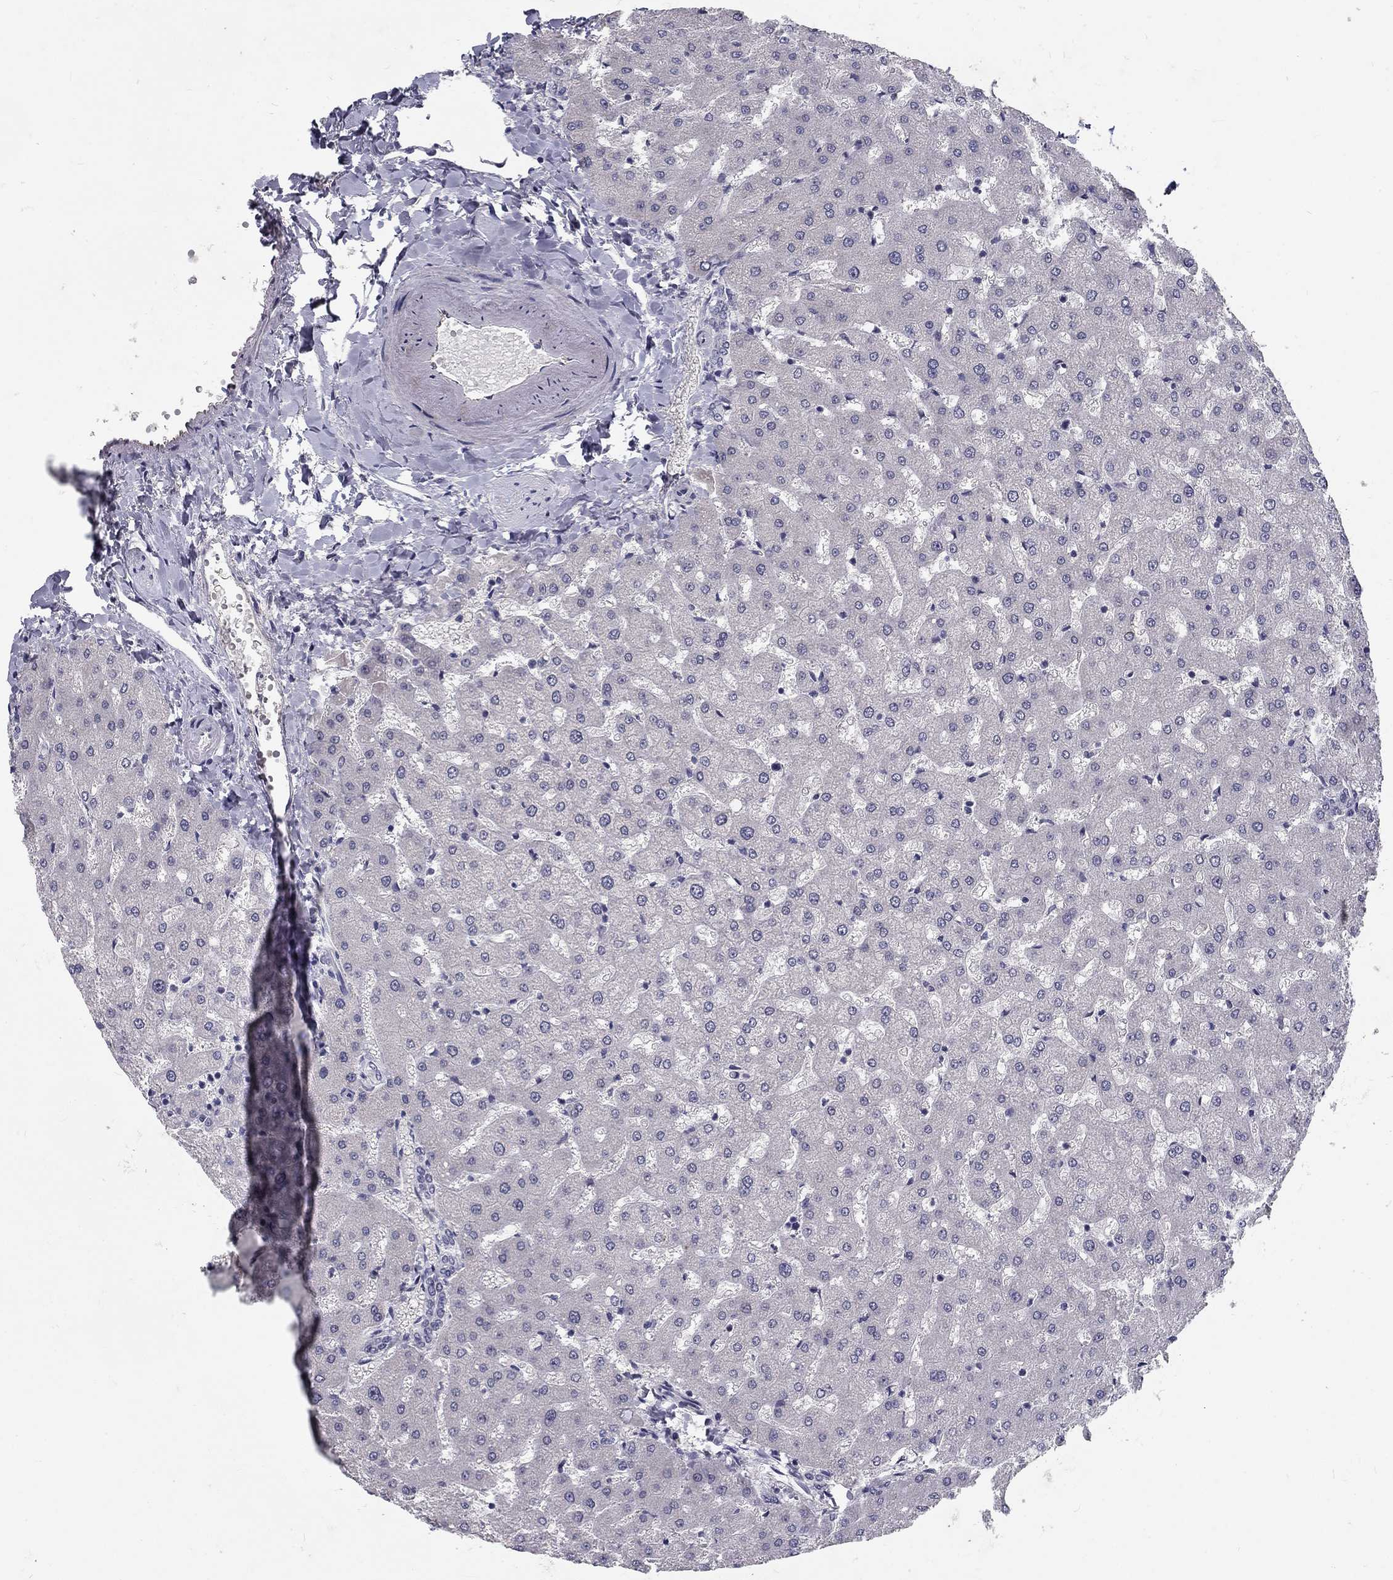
{"staining": {"intensity": "negative", "quantity": "none", "location": "none"}, "tissue": "liver", "cell_type": "Cholangiocytes", "image_type": "normal", "snomed": [{"axis": "morphology", "description": "Normal tissue, NOS"}, {"axis": "topography", "description": "Liver"}], "caption": "Cholangiocytes are negative for protein expression in unremarkable human liver. (Stains: DAB (3,3'-diaminobenzidine) immunohistochemistry (IHC) with hematoxylin counter stain, Microscopy: brightfield microscopy at high magnification).", "gene": "NOS1", "patient": {"sex": "female", "age": 50}}